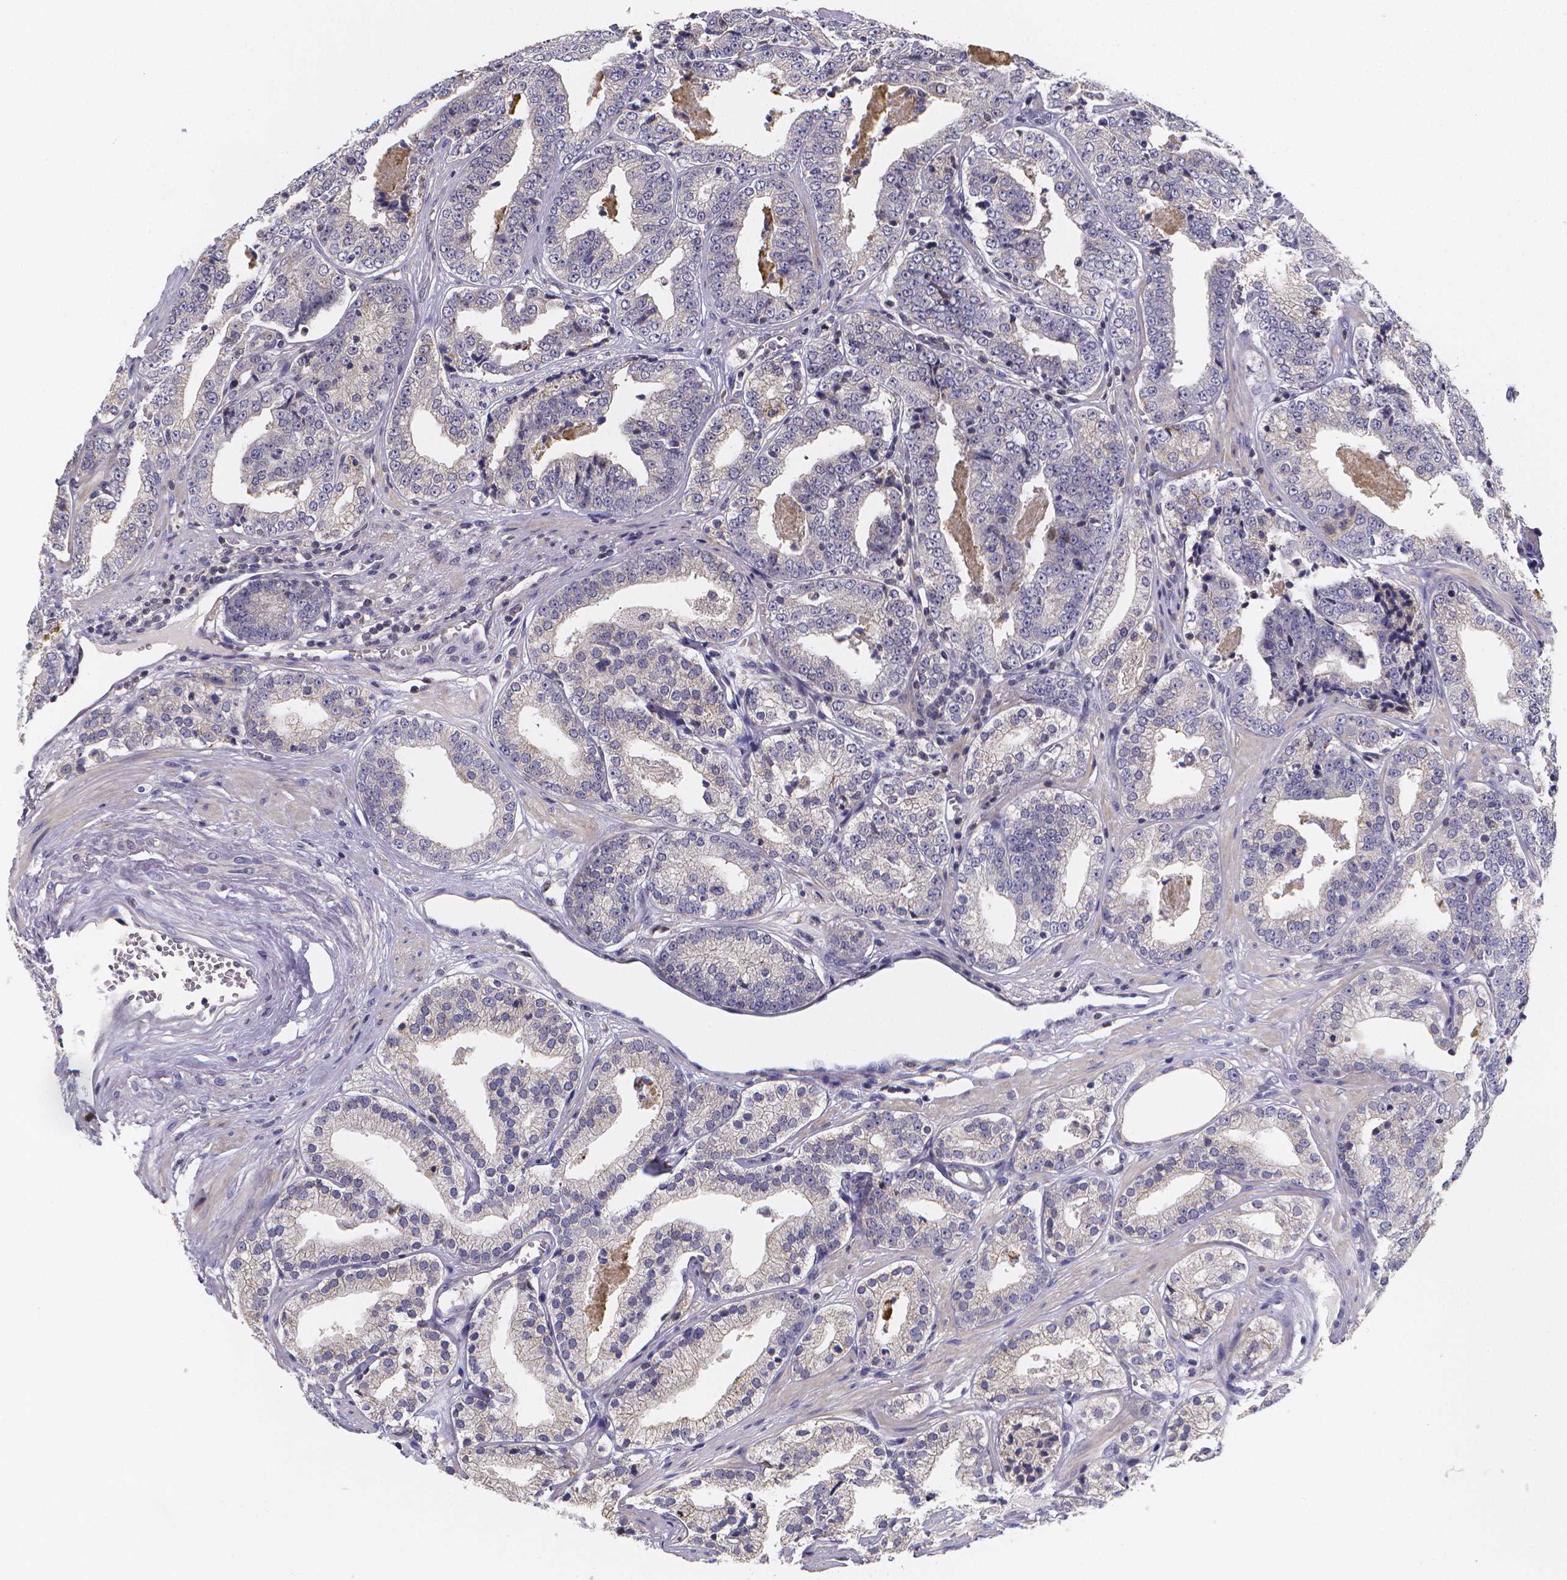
{"staining": {"intensity": "weak", "quantity": "<25%", "location": "cytoplasmic/membranous"}, "tissue": "prostate cancer", "cell_type": "Tumor cells", "image_type": "cancer", "snomed": [{"axis": "morphology", "description": "Adenocarcinoma, Low grade"}, {"axis": "topography", "description": "Prostate"}], "caption": "Immunohistochemical staining of prostate cancer exhibits no significant expression in tumor cells.", "gene": "PAH", "patient": {"sex": "male", "age": 60}}